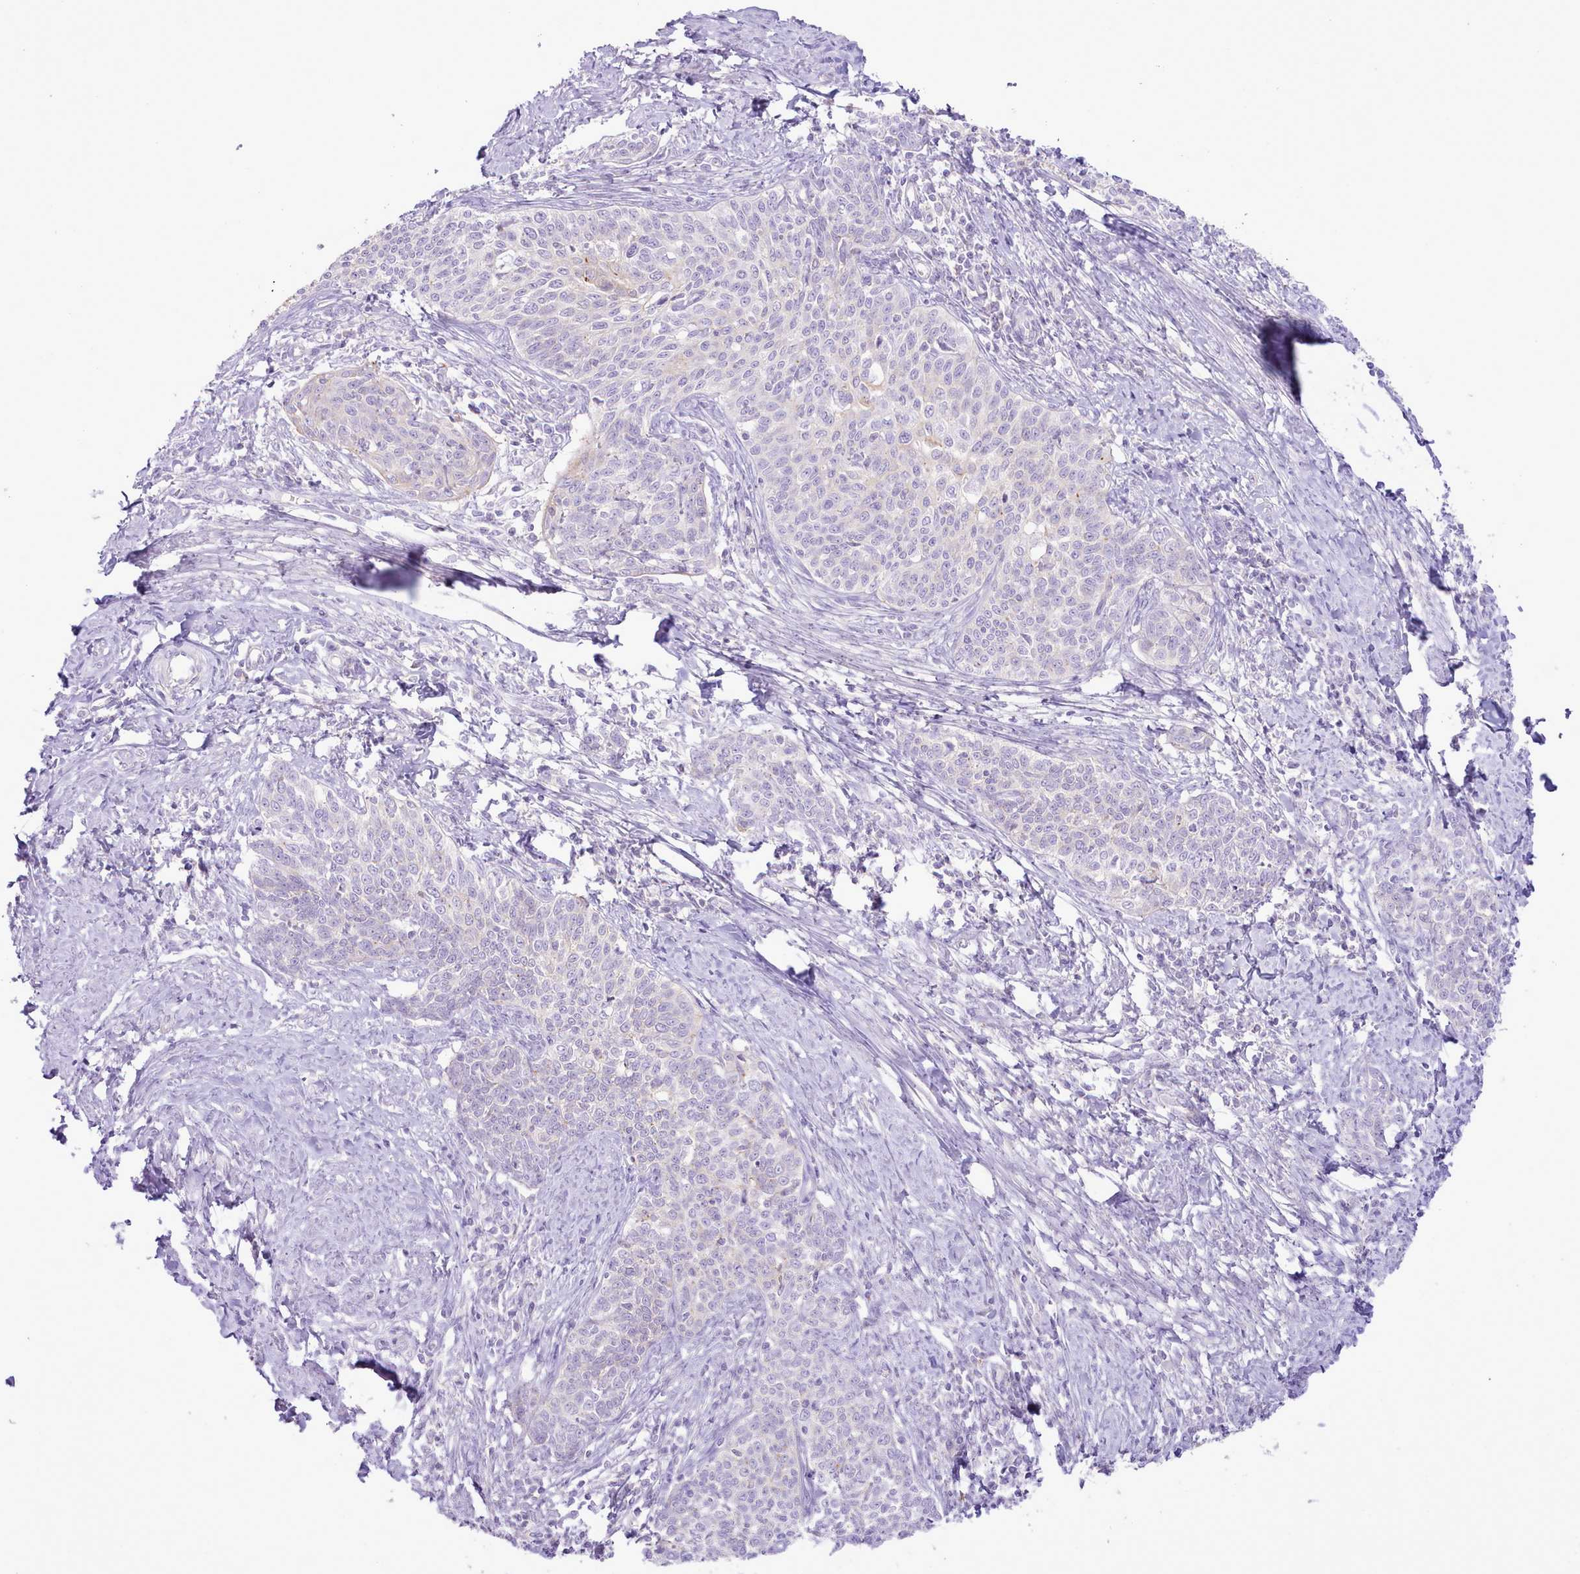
{"staining": {"intensity": "weak", "quantity": "<25%", "location": "cytoplasmic/membranous"}, "tissue": "cervical cancer", "cell_type": "Tumor cells", "image_type": "cancer", "snomed": [{"axis": "morphology", "description": "Squamous cell carcinoma, NOS"}, {"axis": "topography", "description": "Cervix"}], "caption": "The histopathology image demonstrates no staining of tumor cells in cervical squamous cell carcinoma.", "gene": "MDFI", "patient": {"sex": "female", "age": 39}}